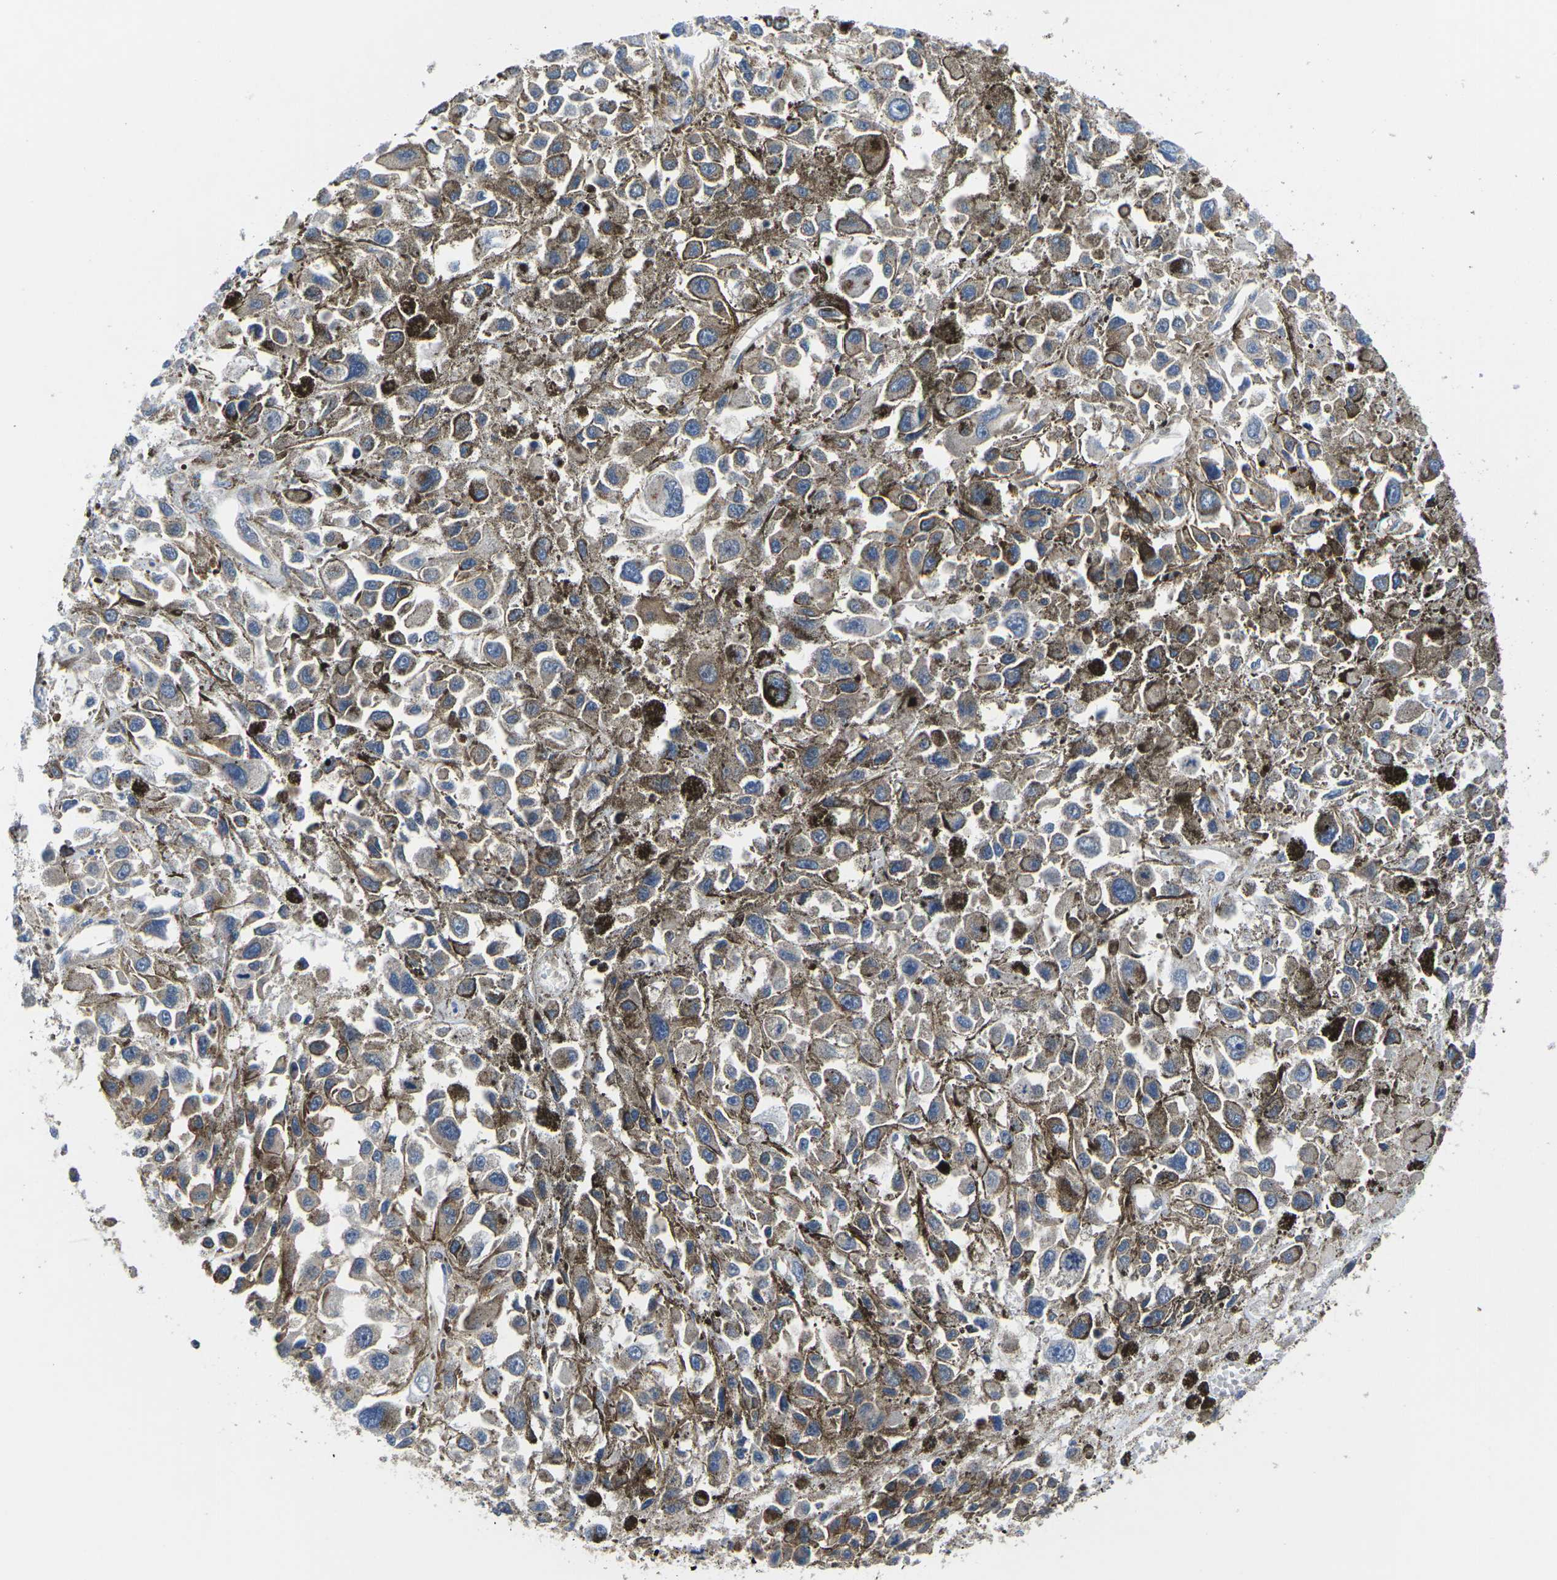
{"staining": {"intensity": "weak", "quantity": ">75%", "location": "cytoplasmic/membranous"}, "tissue": "melanoma", "cell_type": "Tumor cells", "image_type": "cancer", "snomed": [{"axis": "morphology", "description": "Malignant melanoma, Metastatic site"}, {"axis": "topography", "description": "Lymph node"}], "caption": "Melanoma stained with DAB (3,3'-diaminobenzidine) IHC reveals low levels of weak cytoplasmic/membranous positivity in about >75% of tumor cells. (DAB IHC, brown staining for protein, blue staining for nuclei).", "gene": "DLG1", "patient": {"sex": "male", "age": 59}}